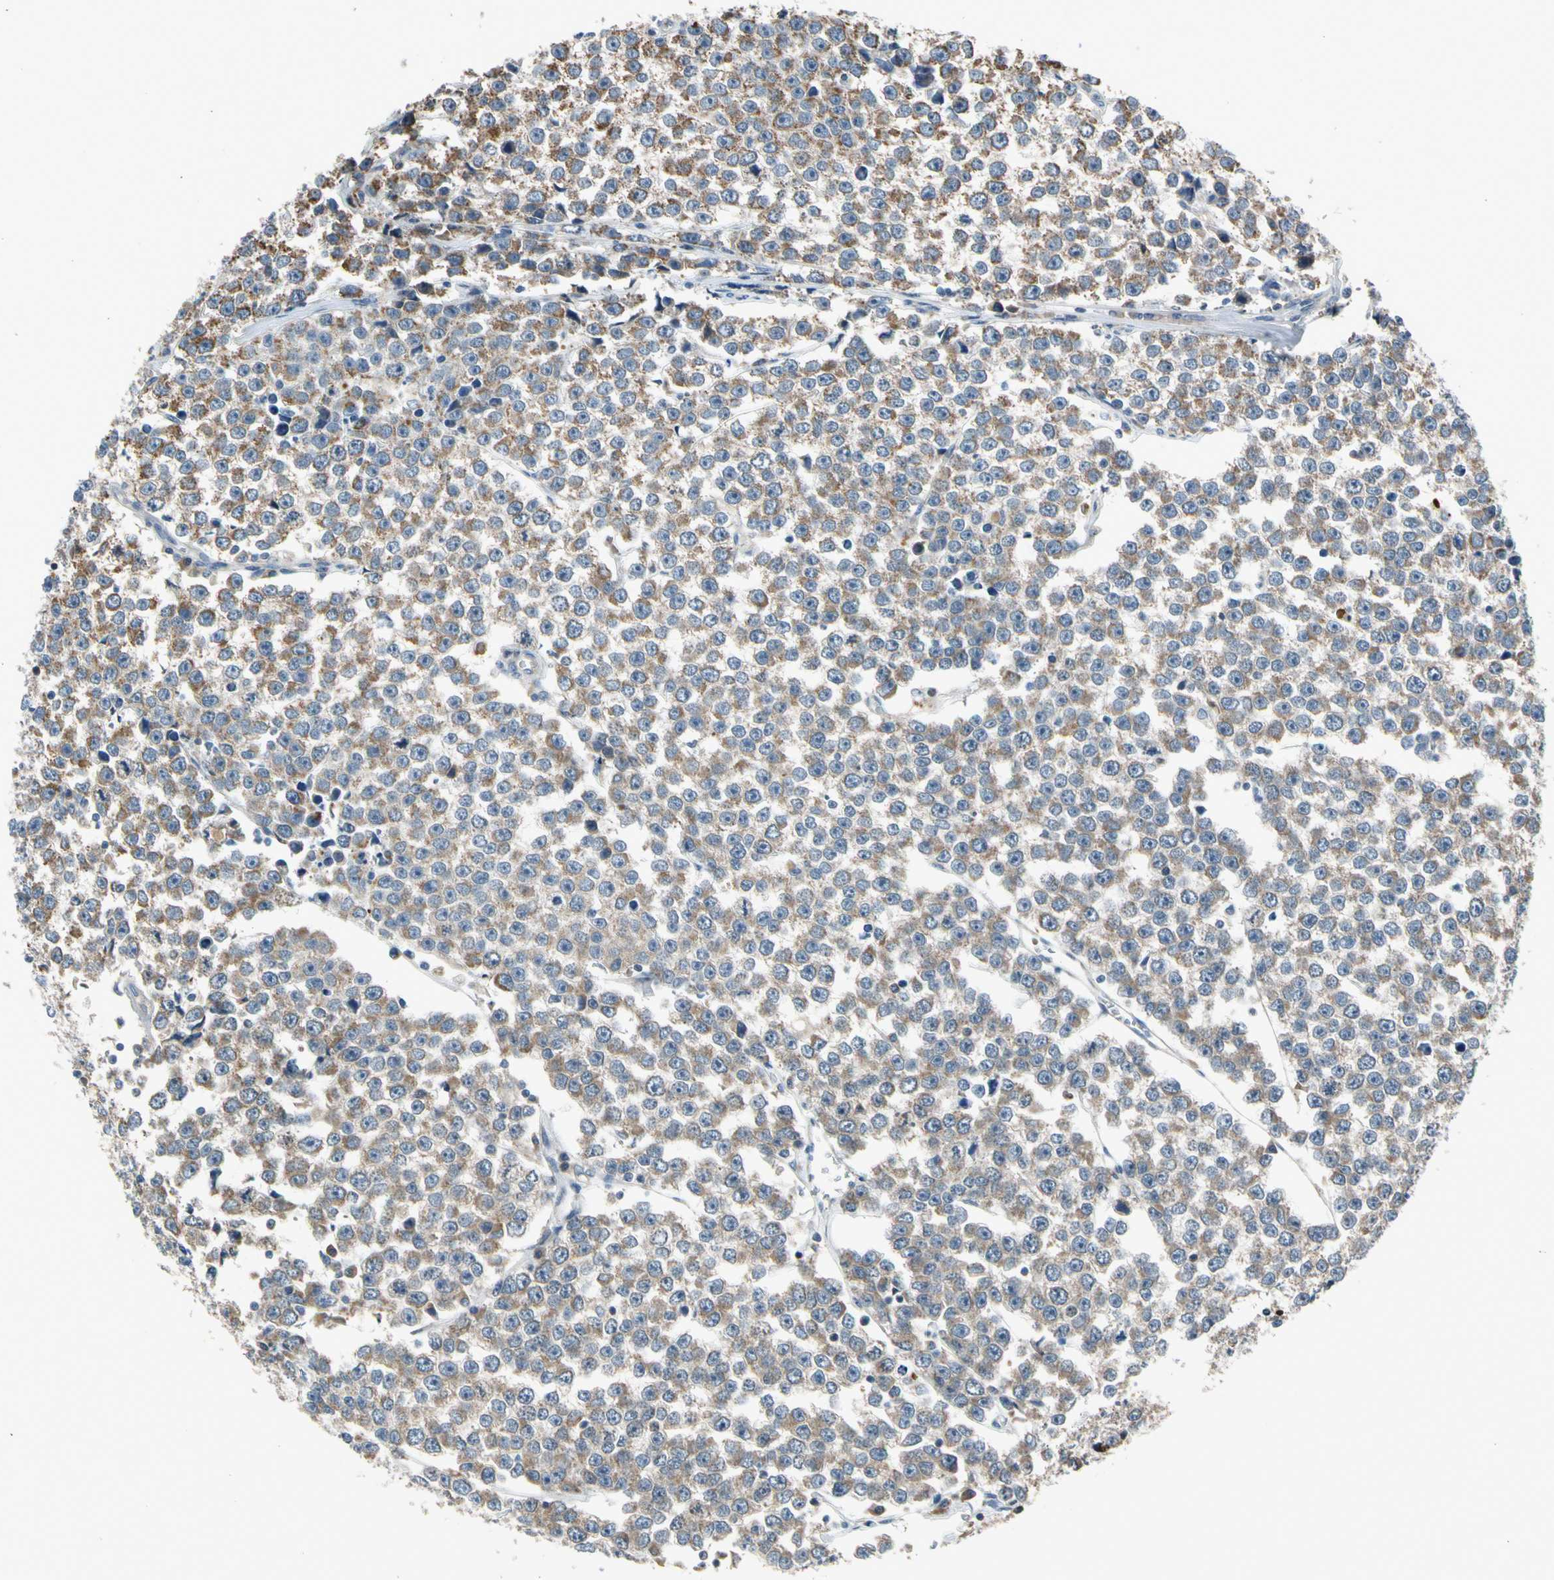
{"staining": {"intensity": "moderate", "quantity": ">75%", "location": "cytoplasmic/membranous"}, "tissue": "testis cancer", "cell_type": "Tumor cells", "image_type": "cancer", "snomed": [{"axis": "morphology", "description": "Seminoma, NOS"}, {"axis": "morphology", "description": "Carcinoma, Embryonal, NOS"}, {"axis": "topography", "description": "Testis"}], "caption": "IHC of human testis cancer reveals medium levels of moderate cytoplasmic/membranous positivity in approximately >75% of tumor cells.", "gene": "NPHP3", "patient": {"sex": "male", "age": 52}}